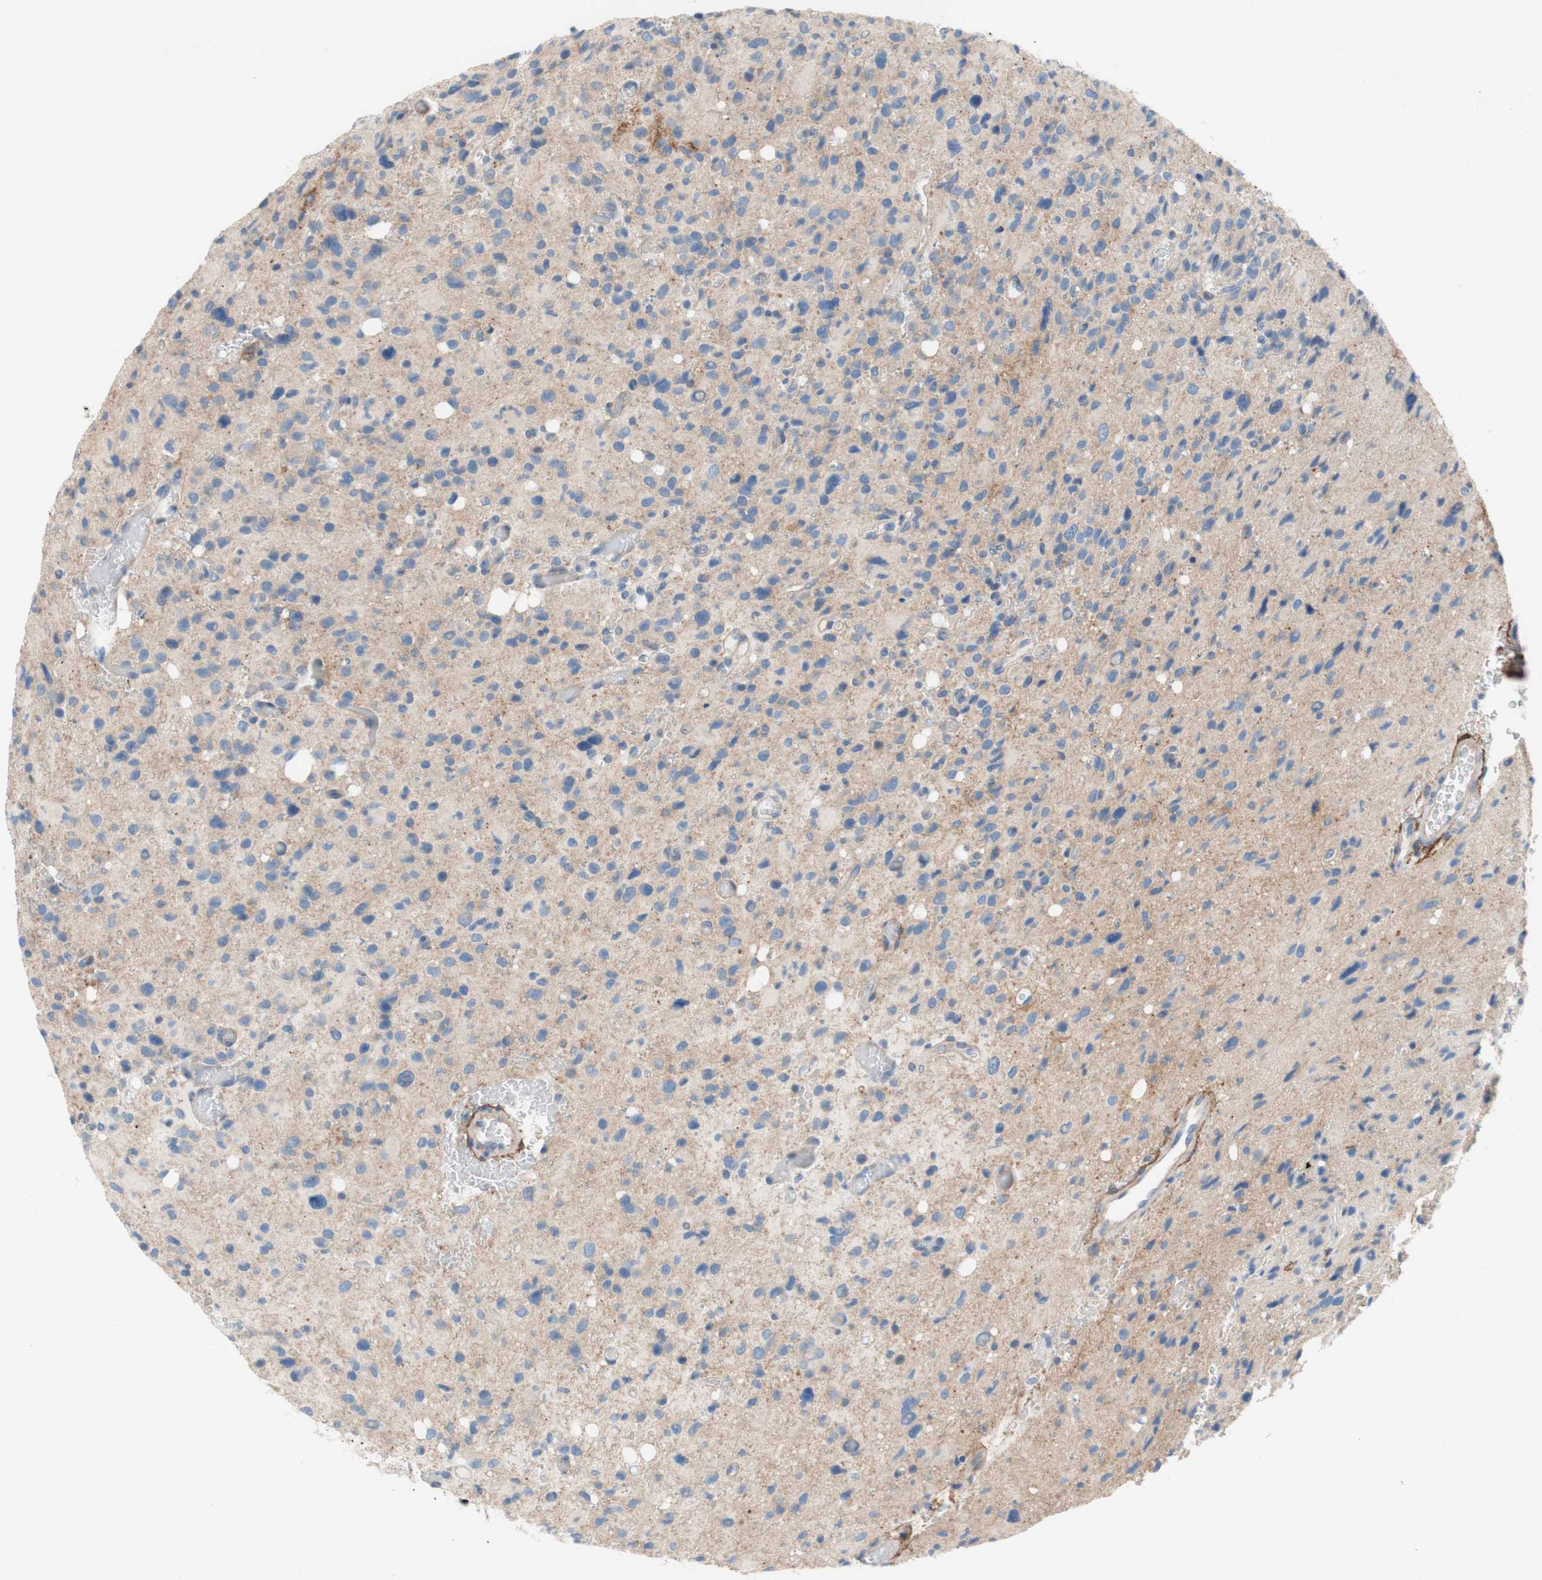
{"staining": {"intensity": "negative", "quantity": "none", "location": "none"}, "tissue": "glioma", "cell_type": "Tumor cells", "image_type": "cancer", "snomed": [{"axis": "morphology", "description": "Glioma, malignant, High grade"}, {"axis": "topography", "description": "Brain"}], "caption": "Malignant glioma (high-grade) stained for a protein using immunohistochemistry reveals no staining tumor cells.", "gene": "F3", "patient": {"sex": "male", "age": 48}}